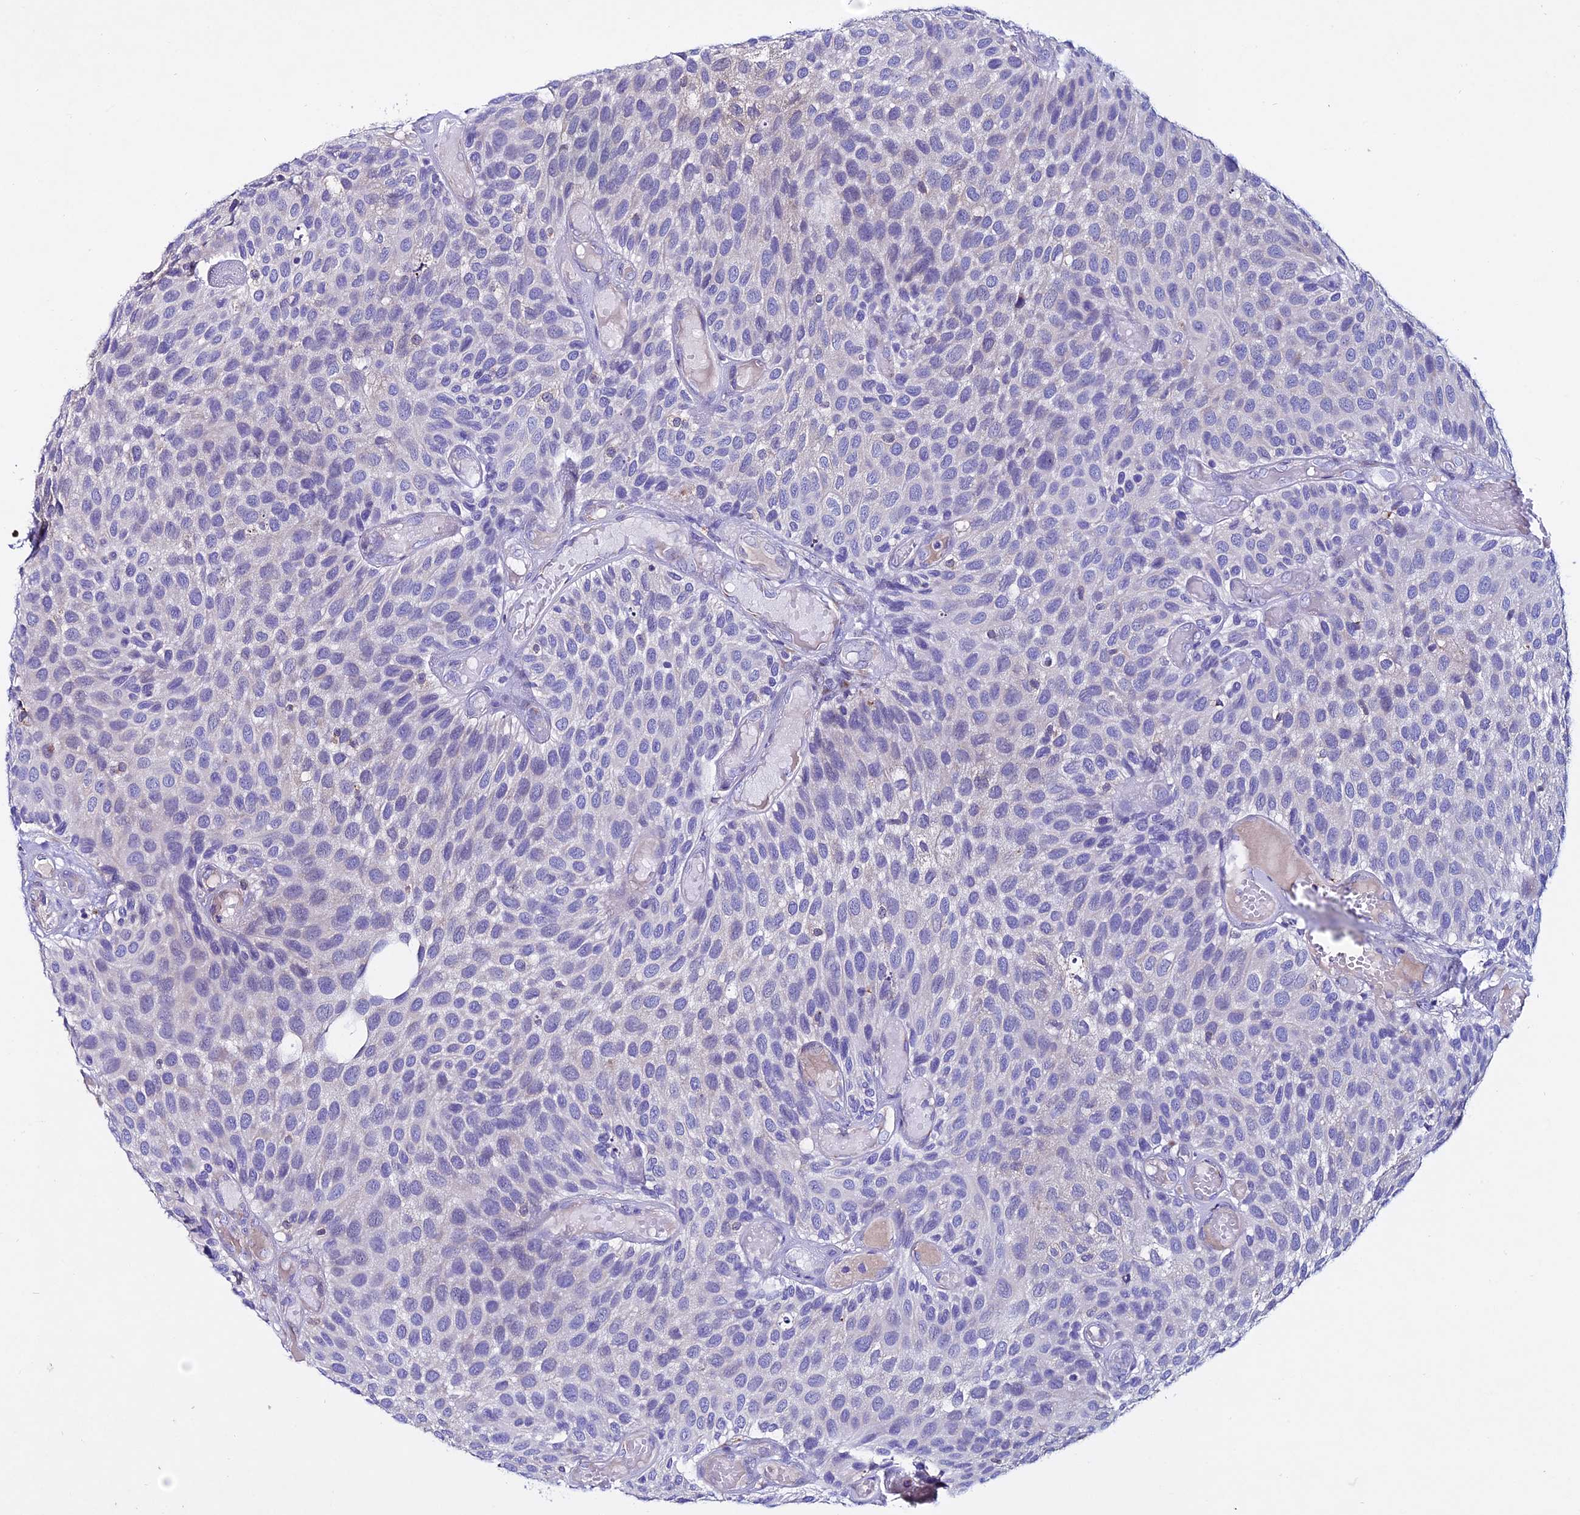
{"staining": {"intensity": "negative", "quantity": "none", "location": "none"}, "tissue": "urothelial cancer", "cell_type": "Tumor cells", "image_type": "cancer", "snomed": [{"axis": "morphology", "description": "Urothelial carcinoma, Low grade"}, {"axis": "topography", "description": "Urinary bladder"}], "caption": "There is no significant staining in tumor cells of urothelial cancer.", "gene": "OR51Q1", "patient": {"sex": "male", "age": 89}}